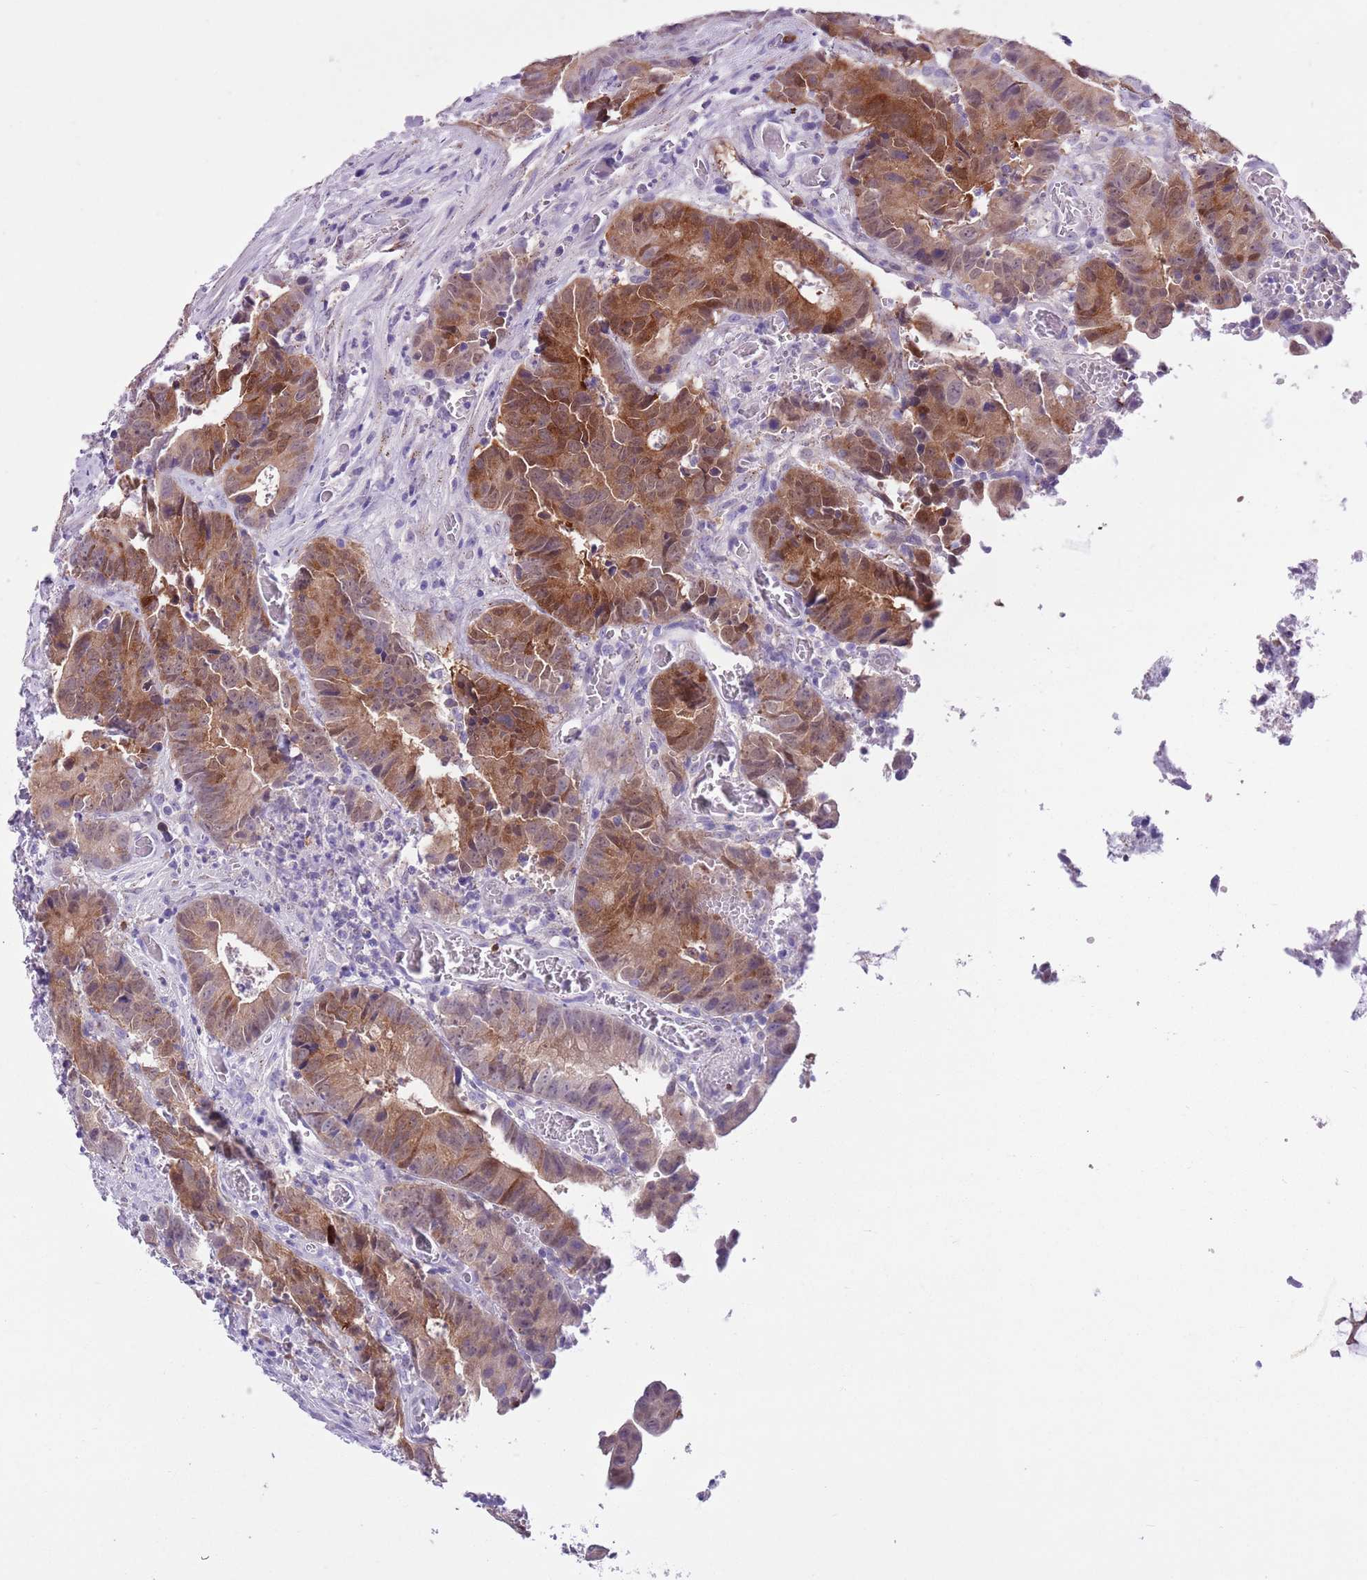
{"staining": {"intensity": "moderate", "quantity": ">75%", "location": "cytoplasmic/membranous"}, "tissue": "colorectal cancer", "cell_type": "Tumor cells", "image_type": "cancer", "snomed": [{"axis": "morphology", "description": "Adenocarcinoma, NOS"}, {"axis": "topography", "description": "Colon"}], "caption": "A histopathology image showing moderate cytoplasmic/membranous positivity in approximately >75% of tumor cells in colorectal cancer, as visualized by brown immunohistochemical staining.", "gene": "PFKFB2", "patient": {"sex": "female", "age": 57}}